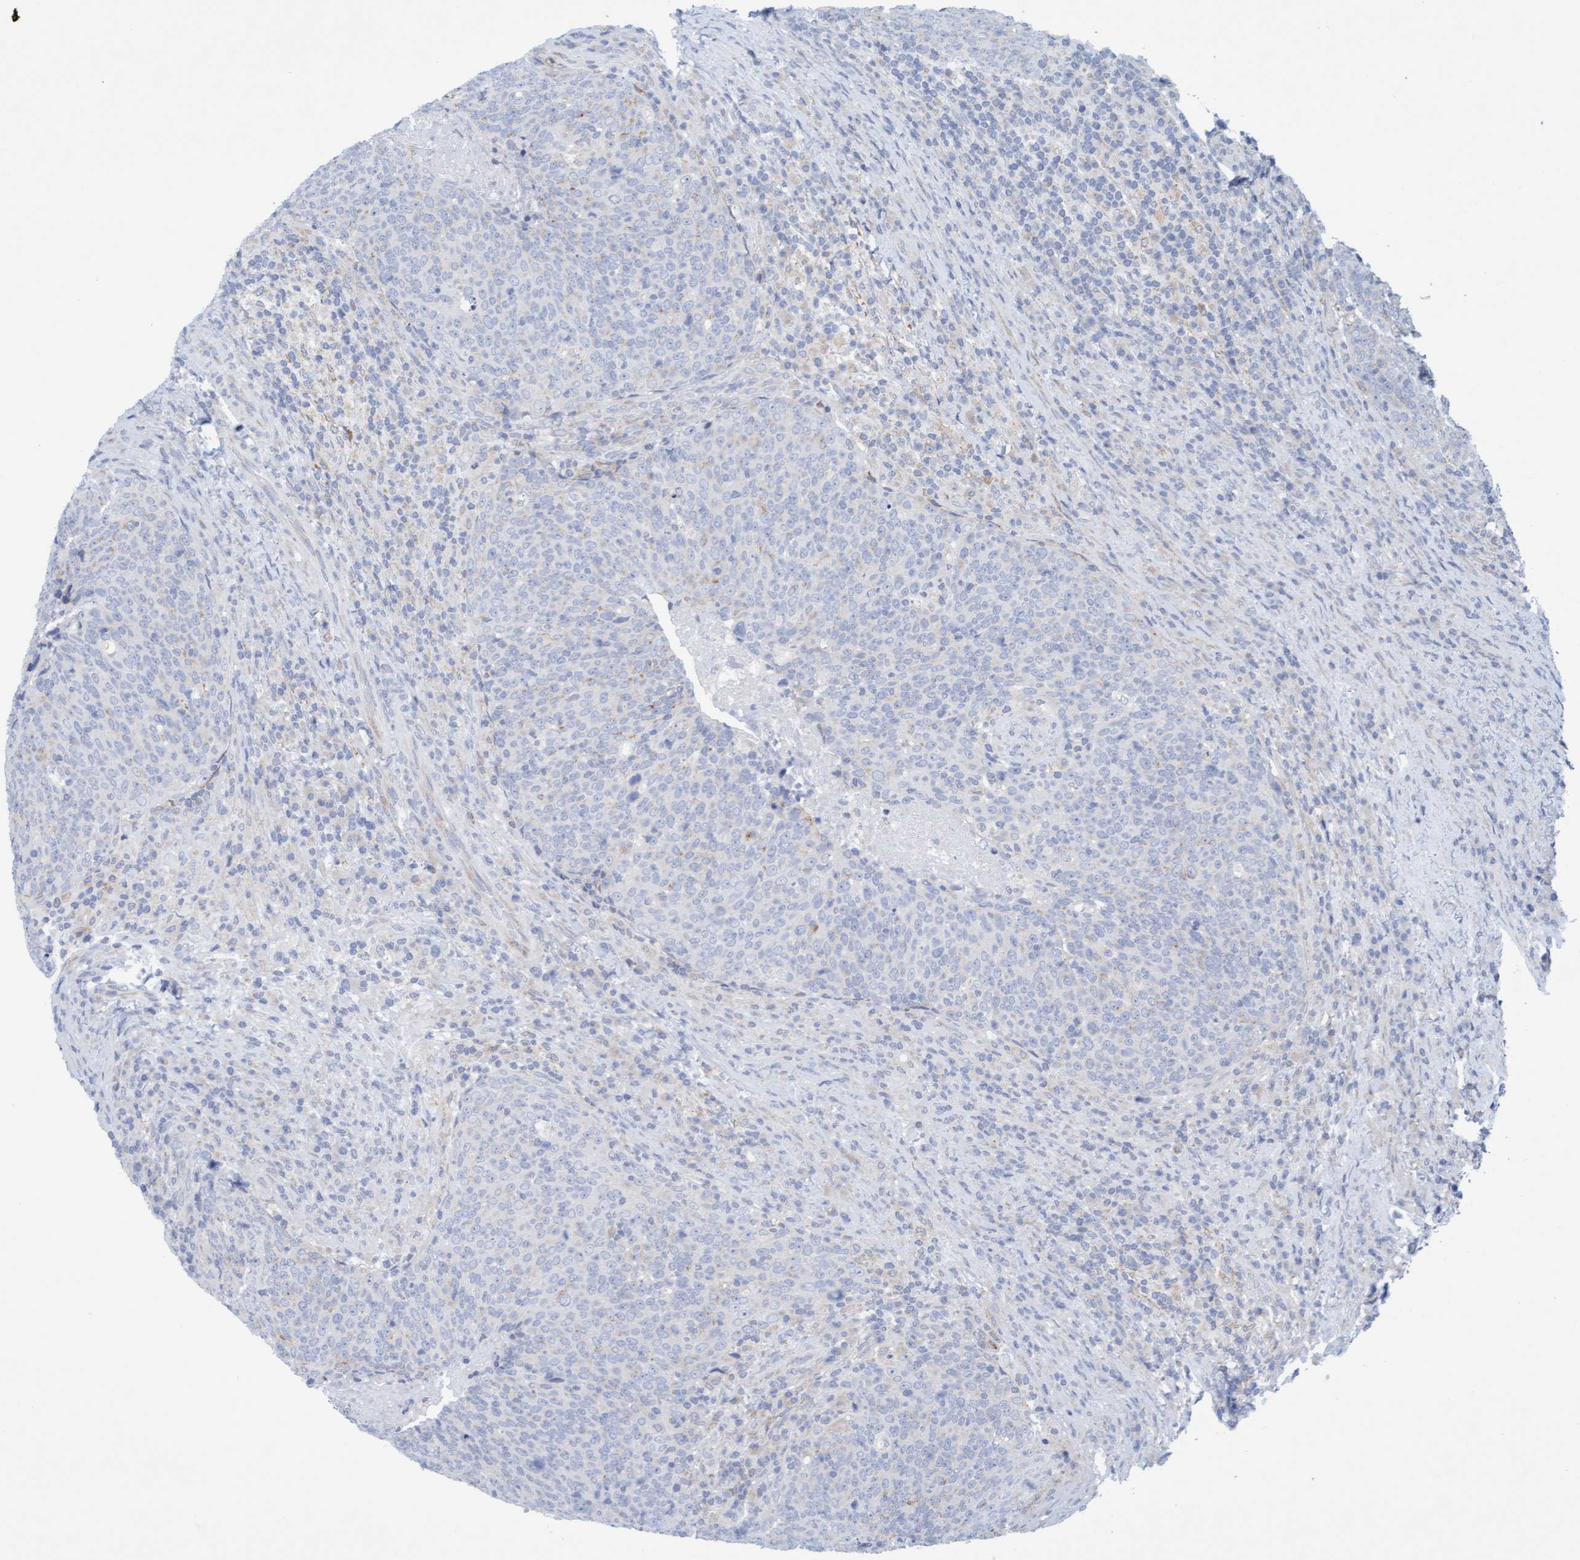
{"staining": {"intensity": "negative", "quantity": "none", "location": "none"}, "tissue": "head and neck cancer", "cell_type": "Tumor cells", "image_type": "cancer", "snomed": [{"axis": "morphology", "description": "Squamous cell carcinoma, NOS"}, {"axis": "morphology", "description": "Squamous cell carcinoma, metastatic, NOS"}, {"axis": "topography", "description": "Lymph node"}, {"axis": "topography", "description": "Head-Neck"}], "caption": "Head and neck cancer (metastatic squamous cell carcinoma) stained for a protein using IHC reveals no expression tumor cells.", "gene": "SLC28A3", "patient": {"sex": "male", "age": 62}}